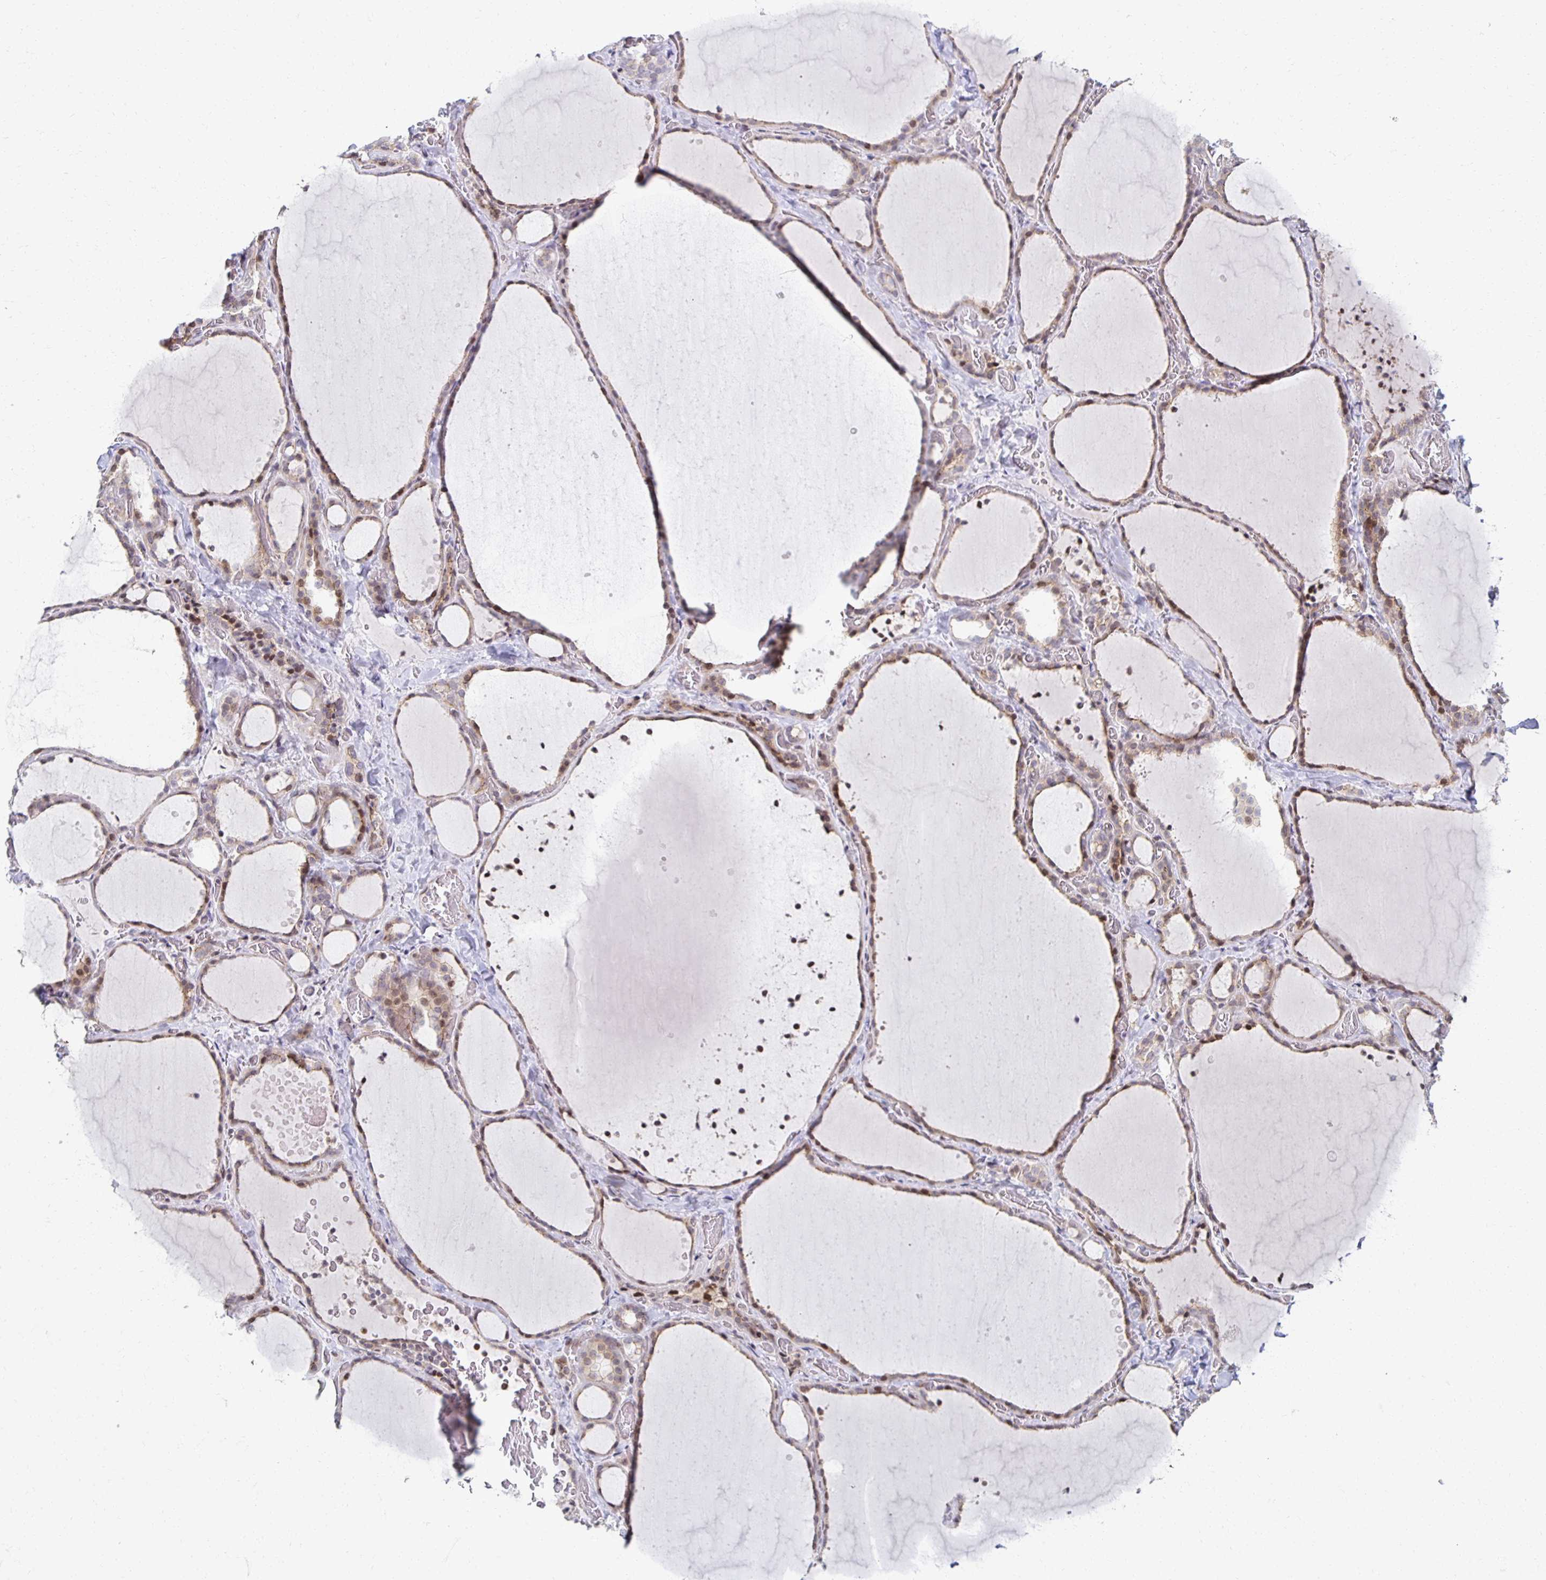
{"staining": {"intensity": "moderate", "quantity": "25%-75%", "location": "nuclear"}, "tissue": "thyroid gland", "cell_type": "Glandular cells", "image_type": "normal", "snomed": [{"axis": "morphology", "description": "Normal tissue, NOS"}, {"axis": "topography", "description": "Thyroid gland"}], "caption": "IHC histopathology image of unremarkable thyroid gland: human thyroid gland stained using IHC reveals medium levels of moderate protein expression localized specifically in the nuclear of glandular cells, appearing as a nuclear brown color.", "gene": "HCFC1R1", "patient": {"sex": "female", "age": 36}}